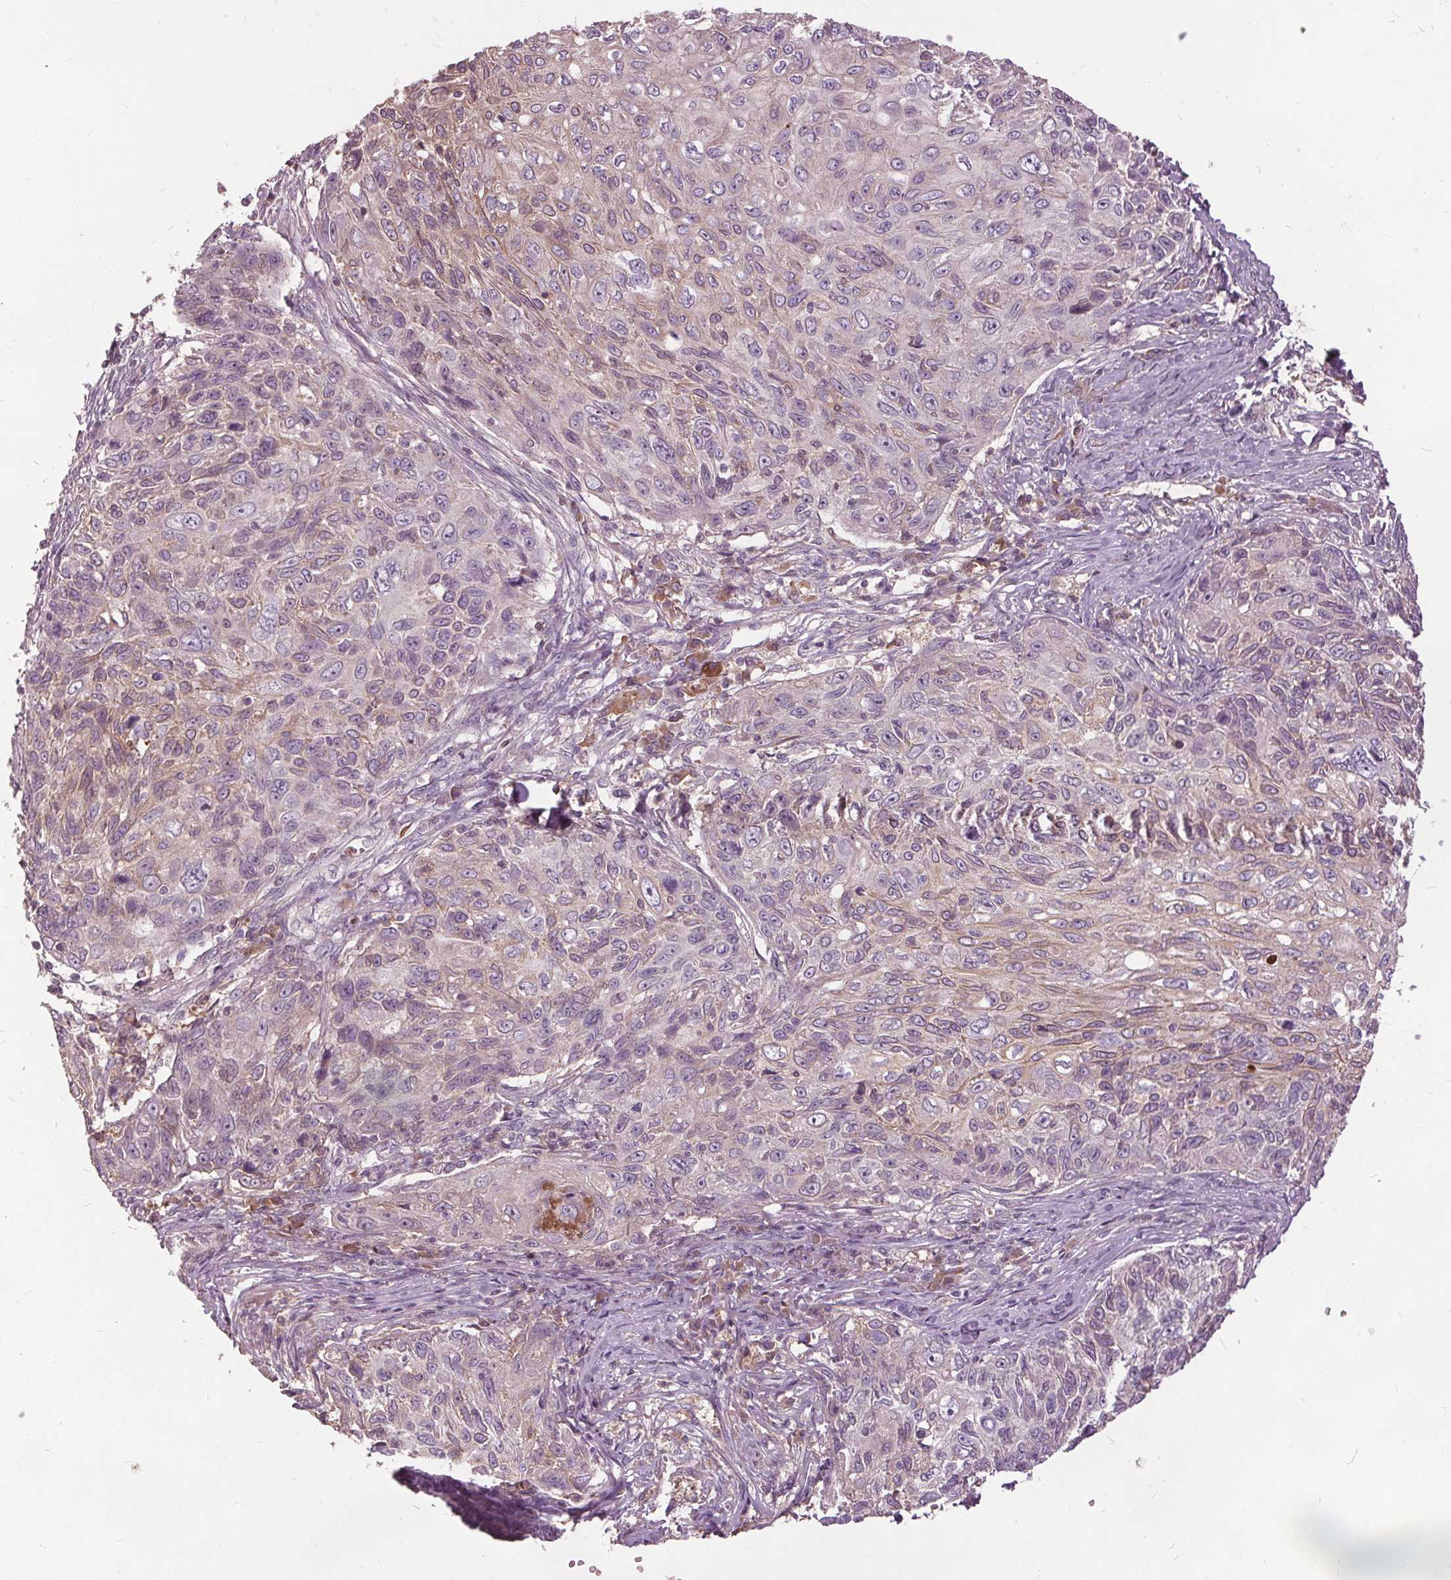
{"staining": {"intensity": "negative", "quantity": "none", "location": "none"}, "tissue": "skin cancer", "cell_type": "Tumor cells", "image_type": "cancer", "snomed": [{"axis": "morphology", "description": "Squamous cell carcinoma, NOS"}, {"axis": "topography", "description": "Skin"}], "caption": "Skin squamous cell carcinoma stained for a protein using immunohistochemistry displays no positivity tumor cells.", "gene": "PDGFD", "patient": {"sex": "male", "age": 92}}